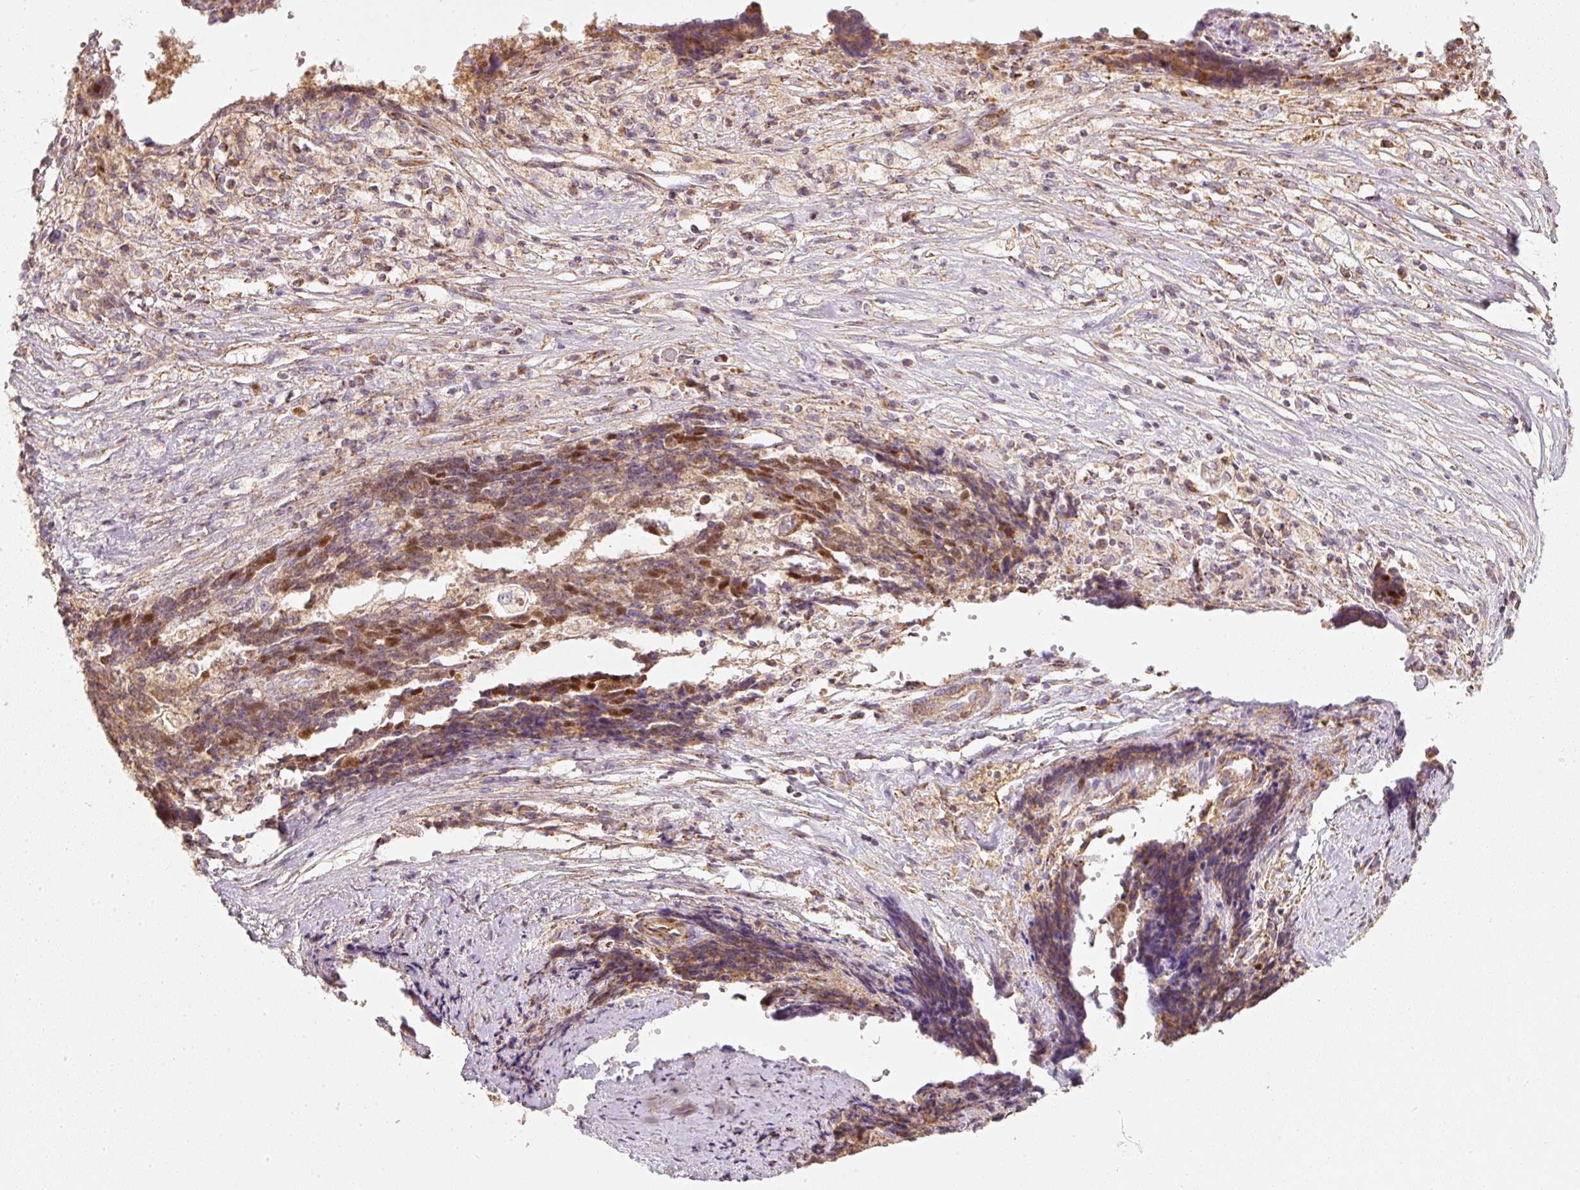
{"staining": {"intensity": "moderate", "quantity": ">75%", "location": "cytoplasmic/membranous,nuclear"}, "tissue": "ovarian cancer", "cell_type": "Tumor cells", "image_type": "cancer", "snomed": [{"axis": "morphology", "description": "Carcinoma, endometroid"}, {"axis": "topography", "description": "Ovary"}], "caption": "Immunohistochemistry (DAB (3,3'-diaminobenzidine)) staining of human endometroid carcinoma (ovarian) reveals moderate cytoplasmic/membranous and nuclear protein positivity in about >75% of tumor cells. (DAB IHC with brightfield microscopy, high magnification).", "gene": "DUT", "patient": {"sex": "female", "age": 42}}